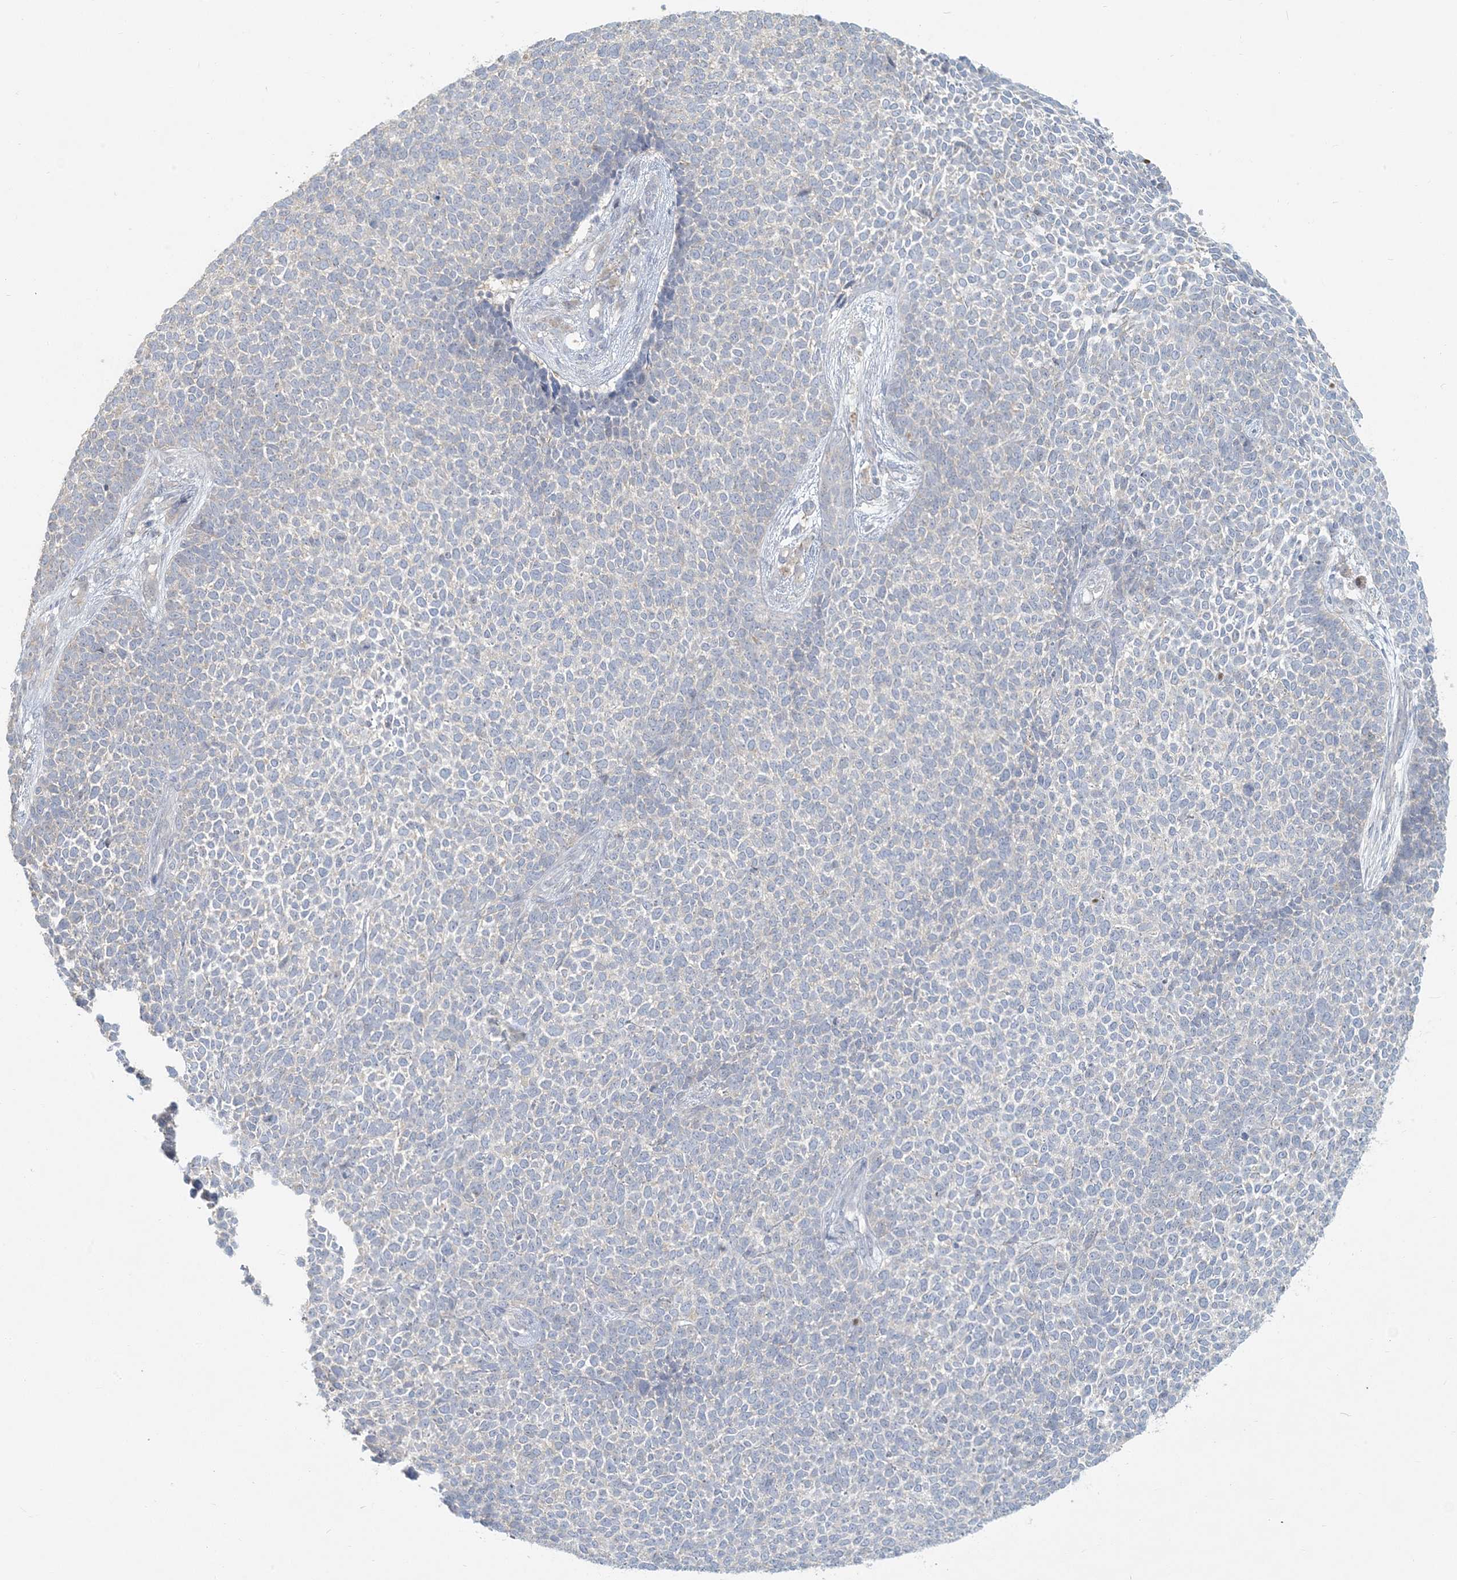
{"staining": {"intensity": "negative", "quantity": "none", "location": "none"}, "tissue": "skin cancer", "cell_type": "Tumor cells", "image_type": "cancer", "snomed": [{"axis": "morphology", "description": "Basal cell carcinoma"}, {"axis": "topography", "description": "Skin"}], "caption": "Immunohistochemical staining of human skin basal cell carcinoma reveals no significant expression in tumor cells. (Stains: DAB IHC with hematoxylin counter stain, Microscopy: brightfield microscopy at high magnification).", "gene": "HACL1", "patient": {"sex": "female", "age": 84}}